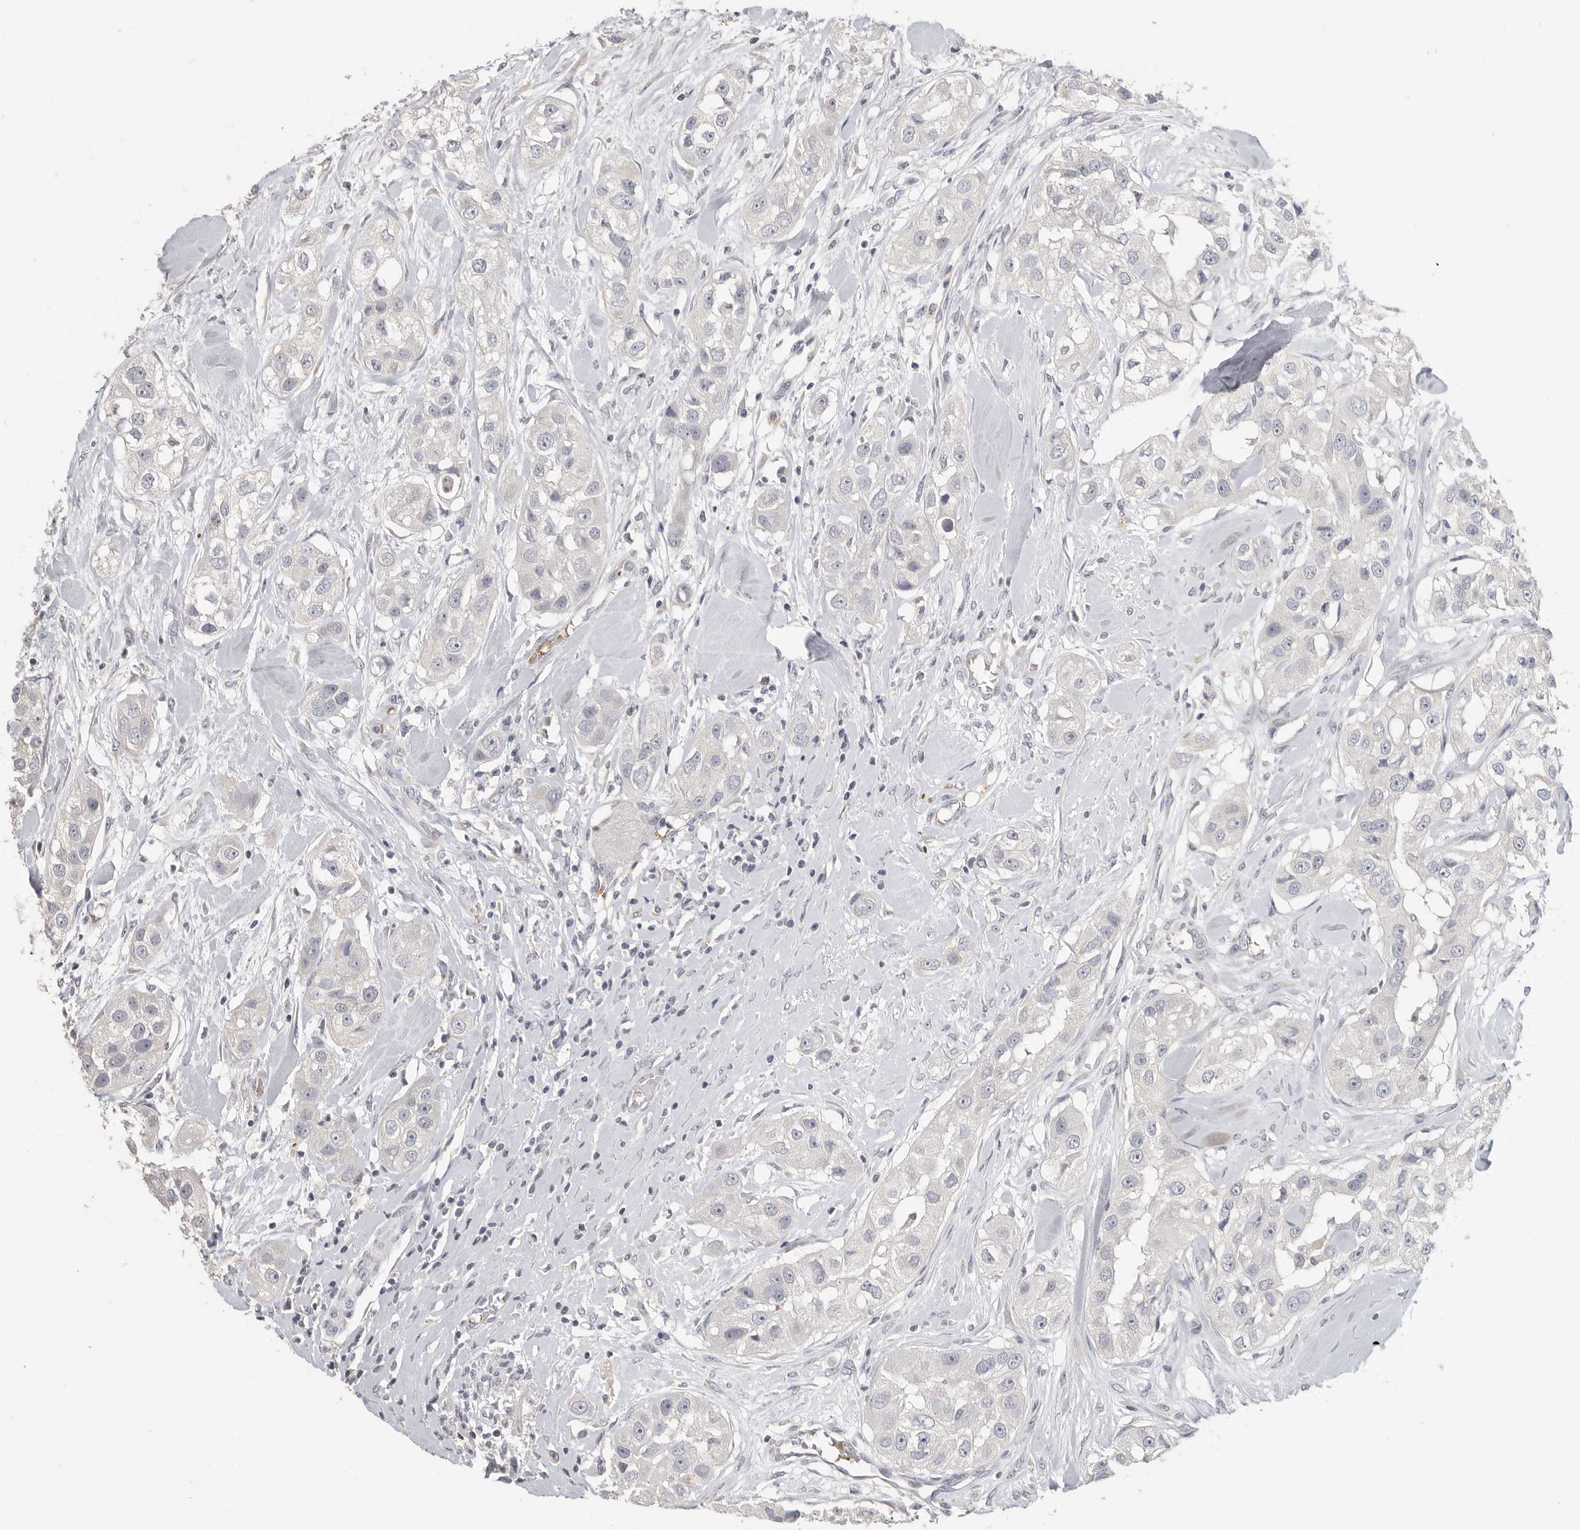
{"staining": {"intensity": "negative", "quantity": "none", "location": "none"}, "tissue": "head and neck cancer", "cell_type": "Tumor cells", "image_type": "cancer", "snomed": [{"axis": "morphology", "description": "Normal tissue, NOS"}, {"axis": "morphology", "description": "Squamous cell carcinoma, NOS"}, {"axis": "topography", "description": "Skeletal muscle"}, {"axis": "topography", "description": "Head-Neck"}], "caption": "This is a photomicrograph of immunohistochemistry staining of squamous cell carcinoma (head and neck), which shows no staining in tumor cells.", "gene": "DNAJC11", "patient": {"sex": "male", "age": 51}}